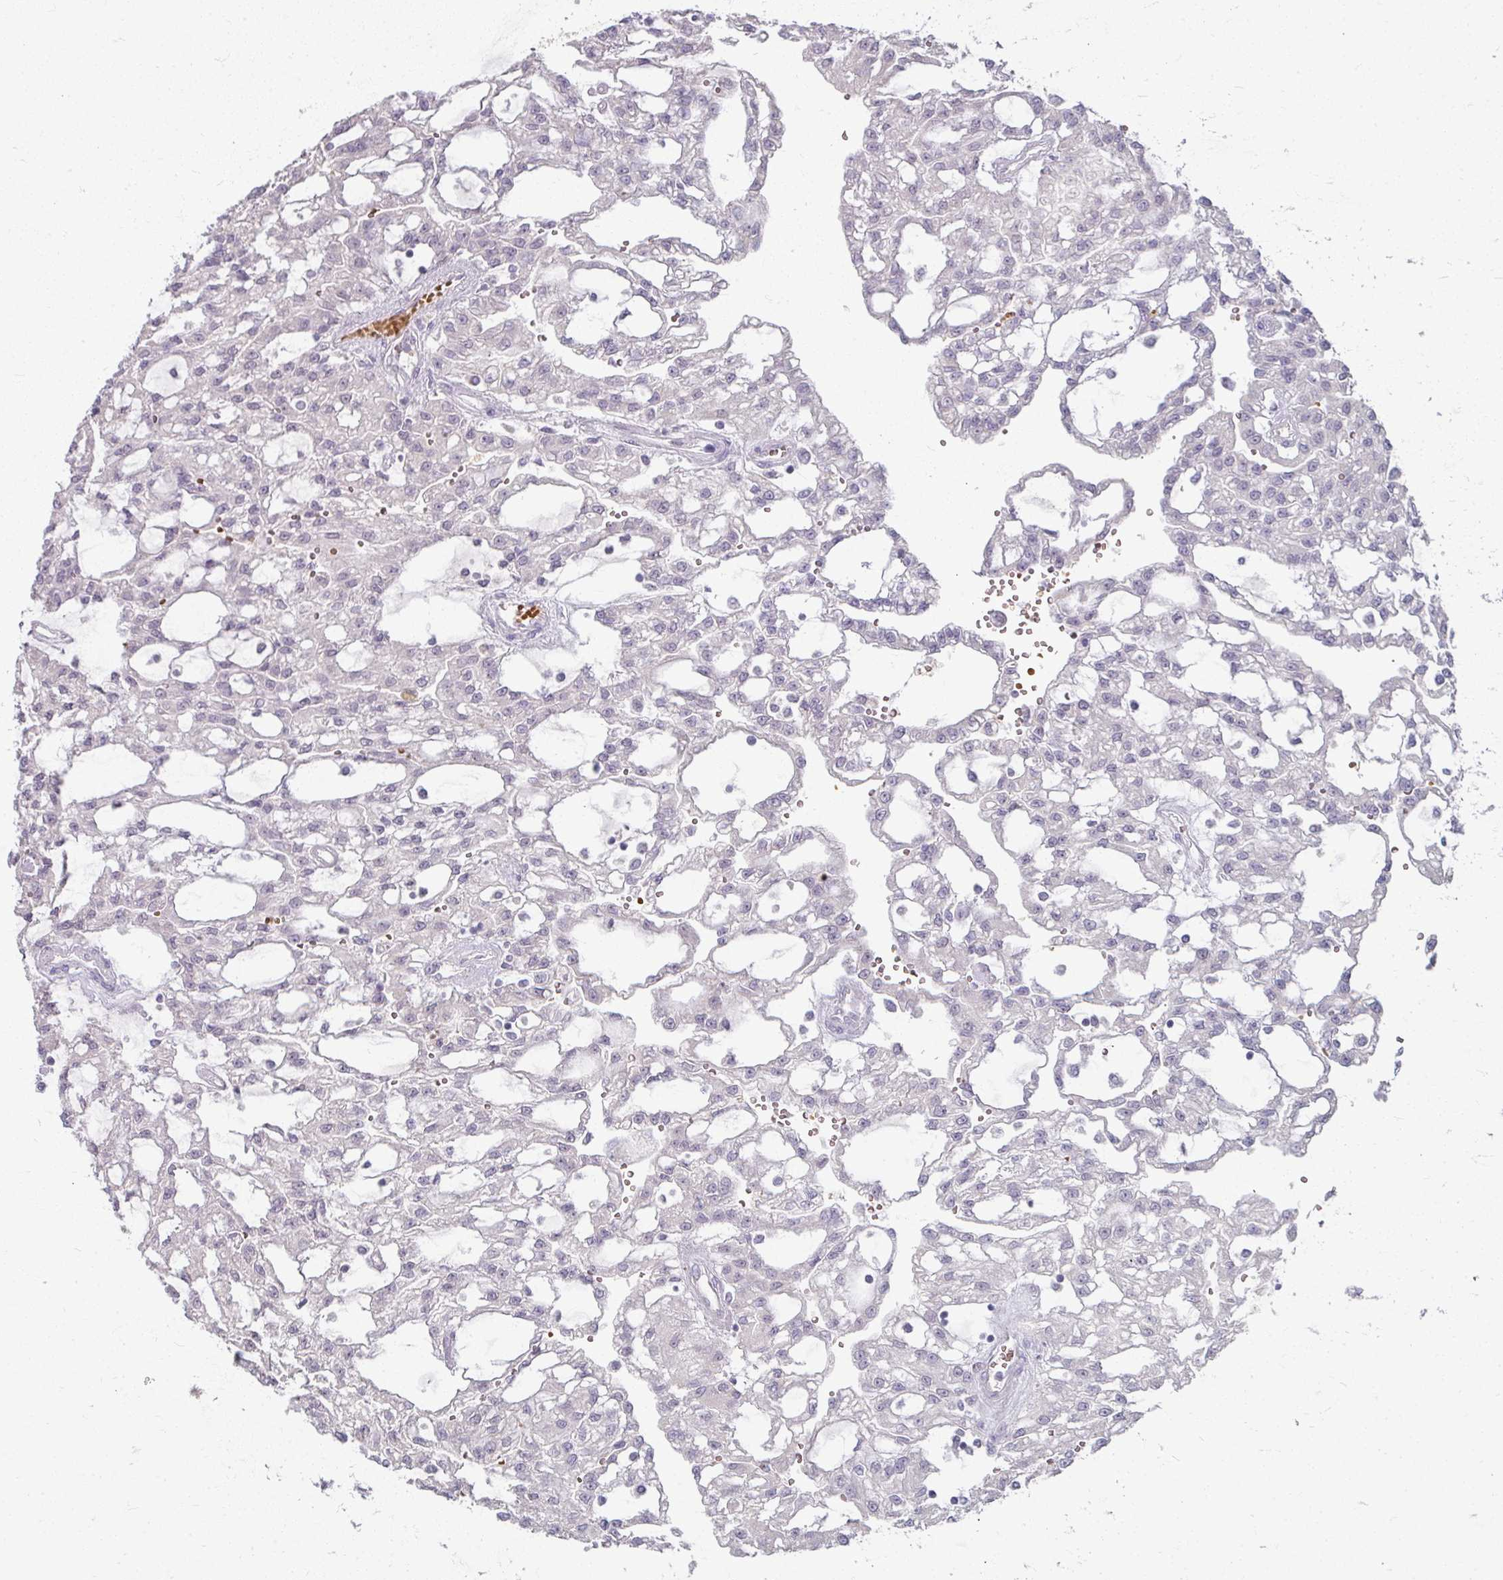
{"staining": {"intensity": "negative", "quantity": "none", "location": "none"}, "tissue": "renal cancer", "cell_type": "Tumor cells", "image_type": "cancer", "snomed": [{"axis": "morphology", "description": "Adenocarcinoma, NOS"}, {"axis": "topography", "description": "Kidney"}], "caption": "An immunohistochemistry micrograph of adenocarcinoma (renal) is shown. There is no staining in tumor cells of adenocarcinoma (renal). (DAB IHC, high magnification).", "gene": "KMT5C", "patient": {"sex": "male", "age": 63}}